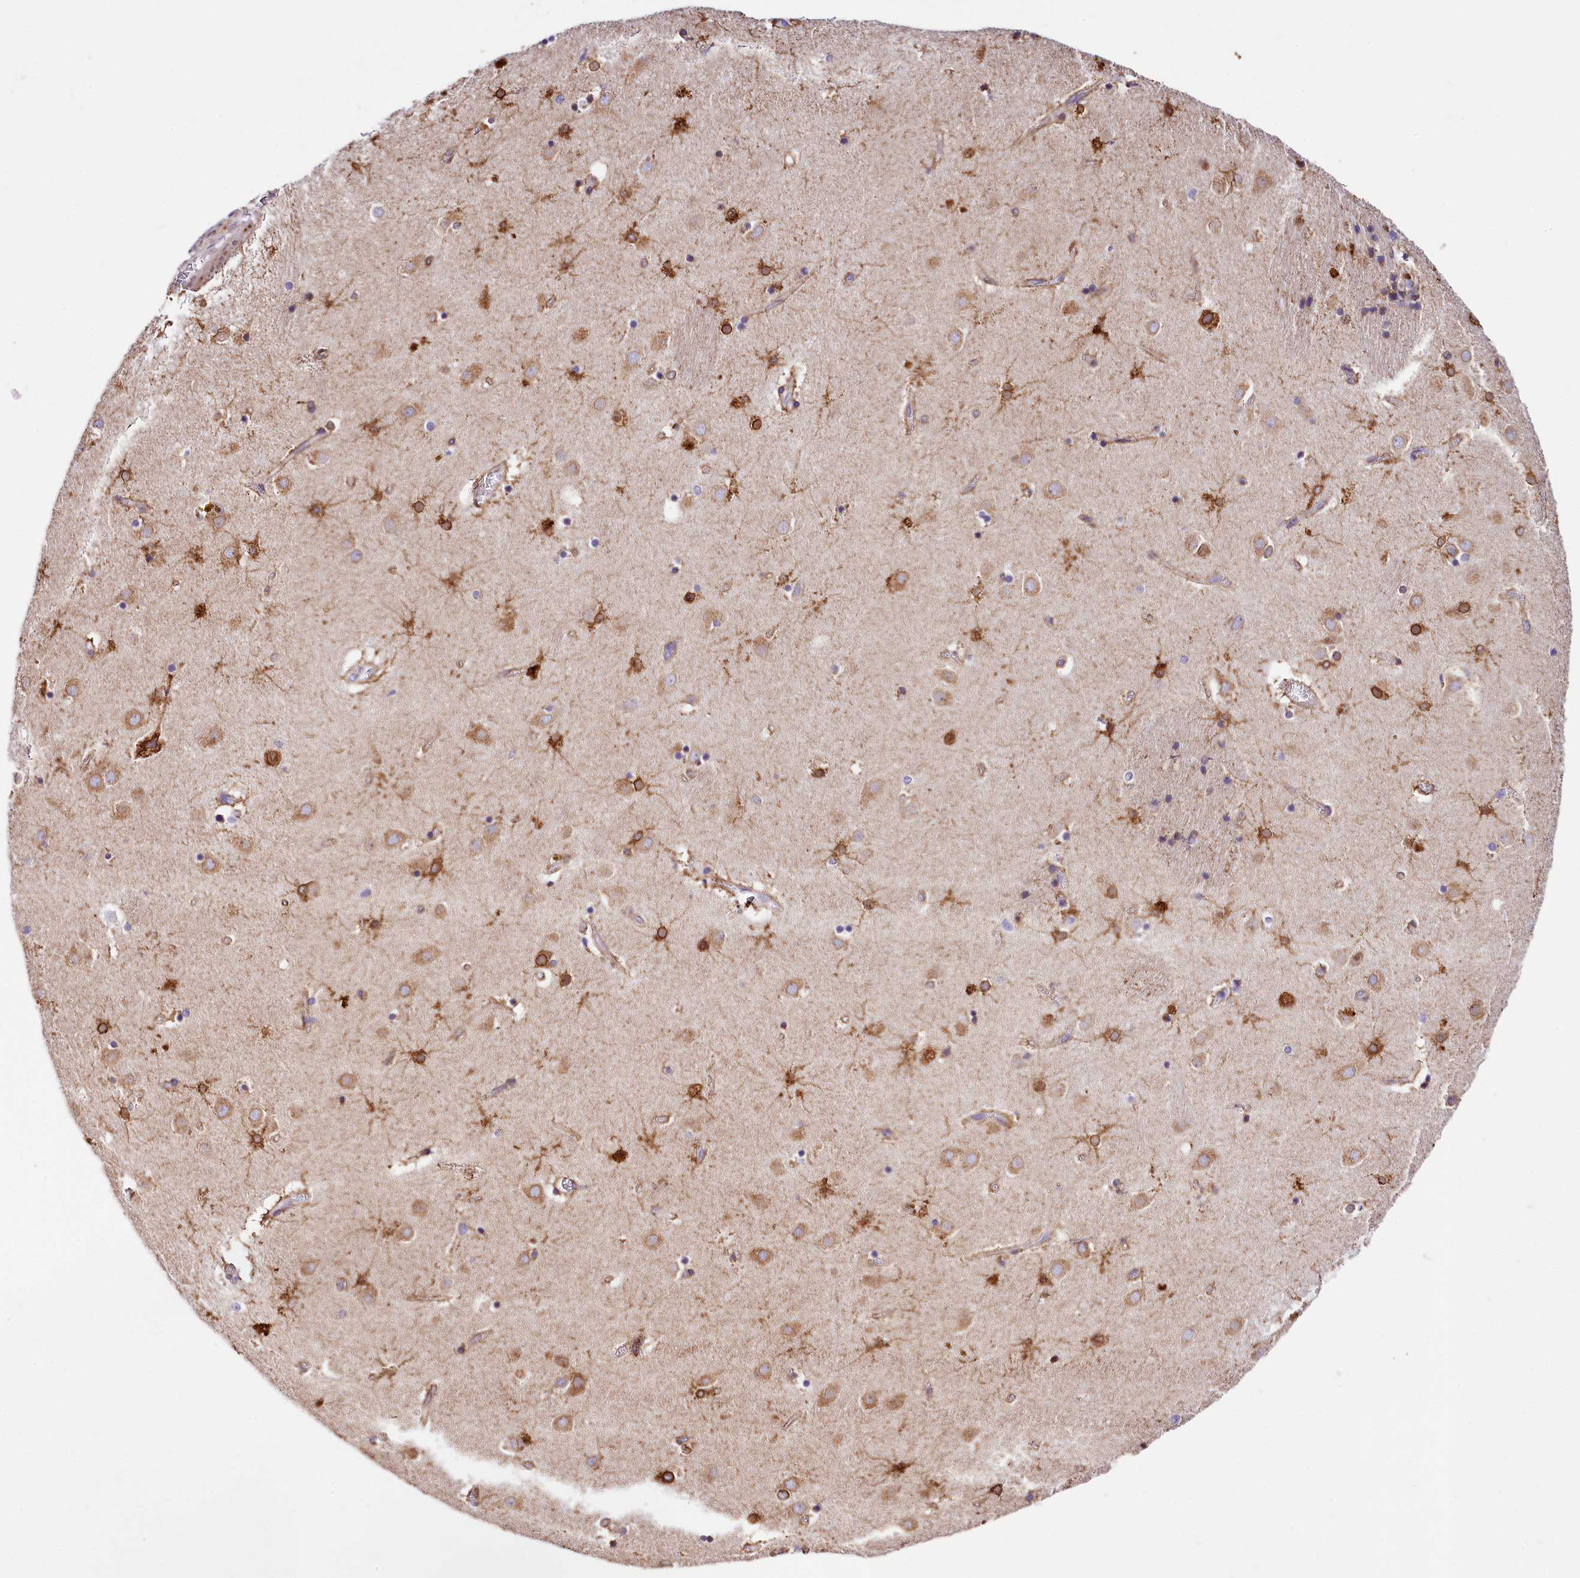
{"staining": {"intensity": "moderate", "quantity": "<25%", "location": "cytoplasmic/membranous"}, "tissue": "caudate", "cell_type": "Glial cells", "image_type": "normal", "snomed": [{"axis": "morphology", "description": "Normal tissue, NOS"}, {"axis": "topography", "description": "Lateral ventricle wall"}], "caption": "Immunohistochemical staining of benign human caudate demonstrates moderate cytoplasmic/membranous protein positivity in approximately <25% of glial cells.", "gene": "ITGA1", "patient": {"sex": "male", "age": 70}}